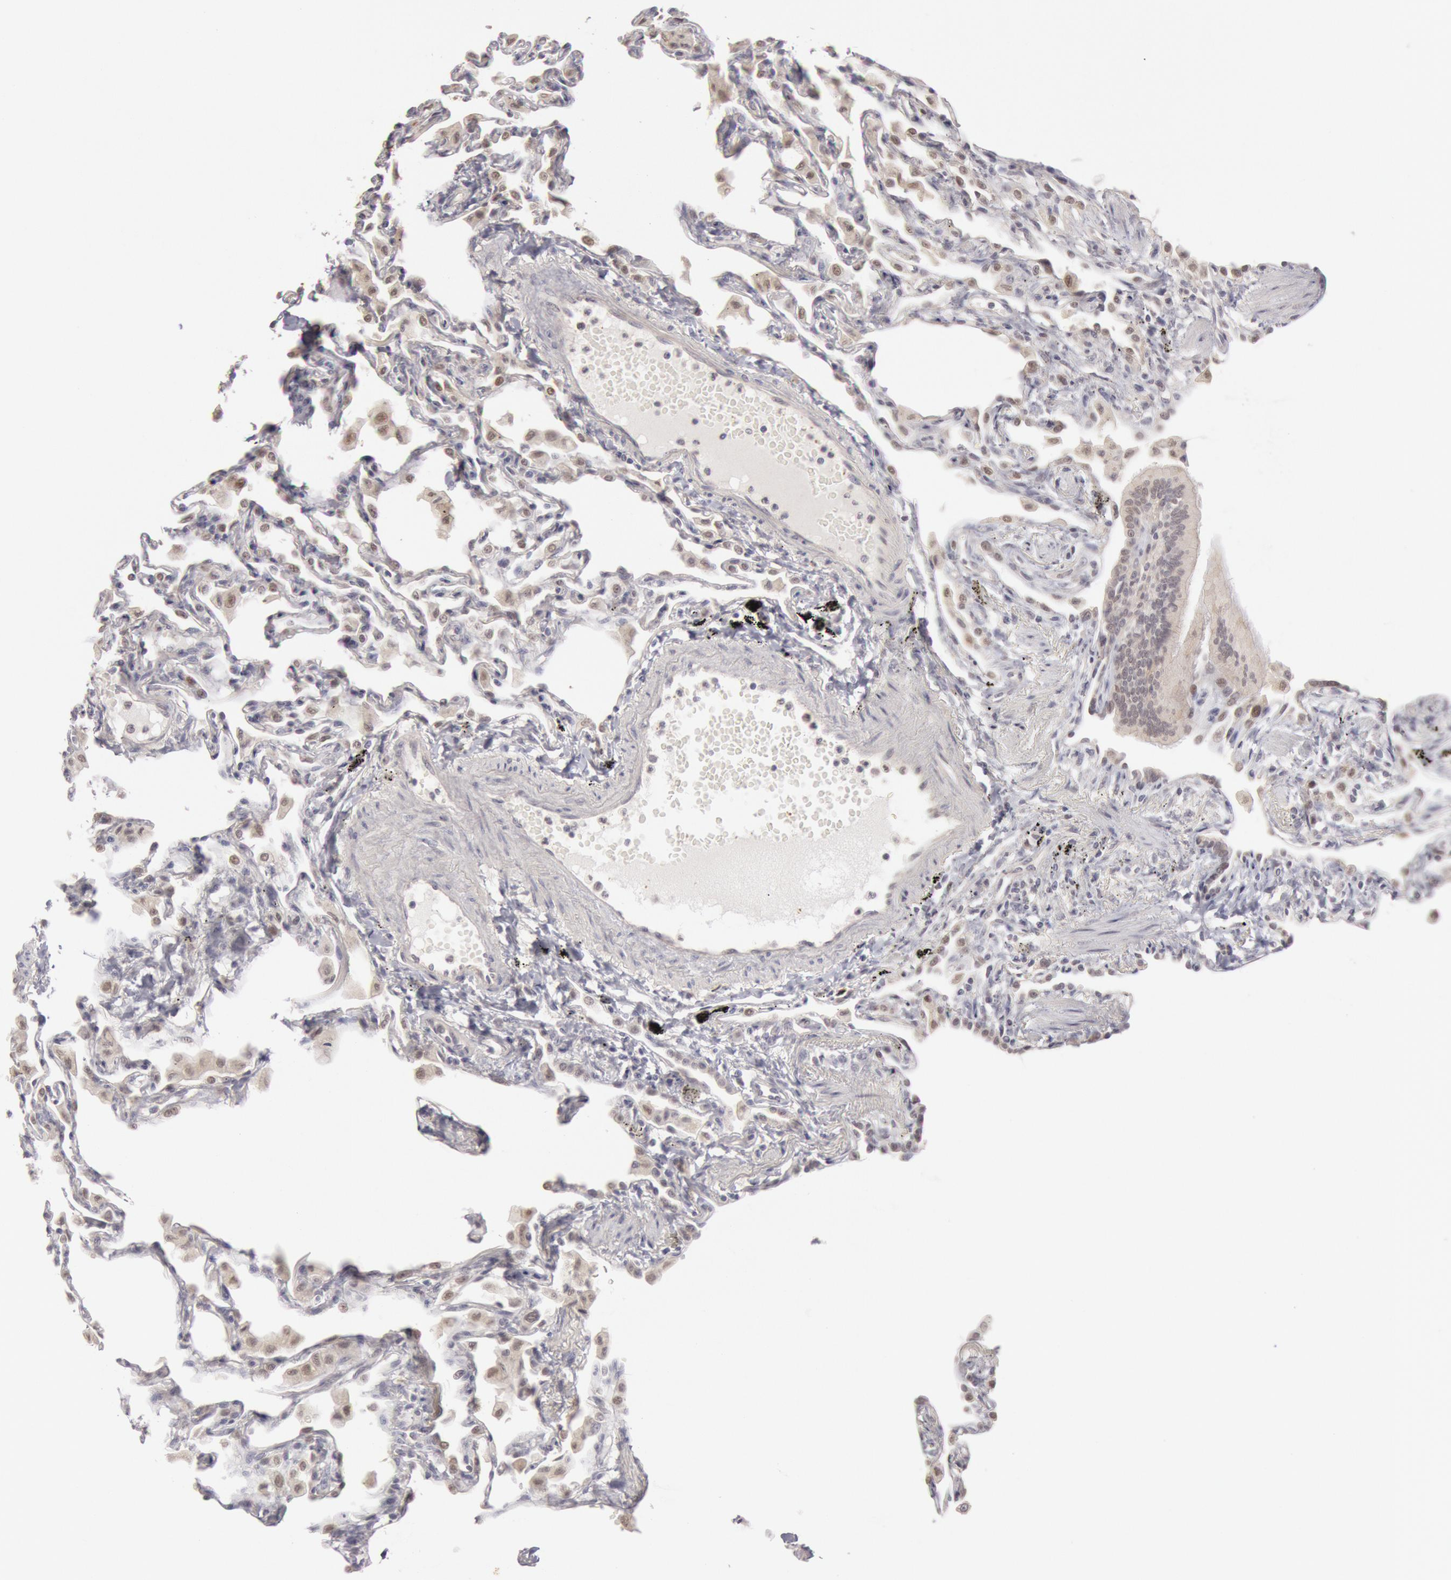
{"staining": {"intensity": "negative", "quantity": "none", "location": "none"}, "tissue": "lung", "cell_type": "Alveolar cells", "image_type": "normal", "snomed": [{"axis": "morphology", "description": "Normal tissue, NOS"}, {"axis": "topography", "description": "Lung"}], "caption": "Immunohistochemistry (IHC) micrograph of unremarkable lung: human lung stained with DAB displays no significant protein positivity in alveolar cells. (DAB (3,3'-diaminobenzidine) immunohistochemistry (IHC), high magnification).", "gene": "RIMBP3B", "patient": {"sex": "female", "age": 49}}